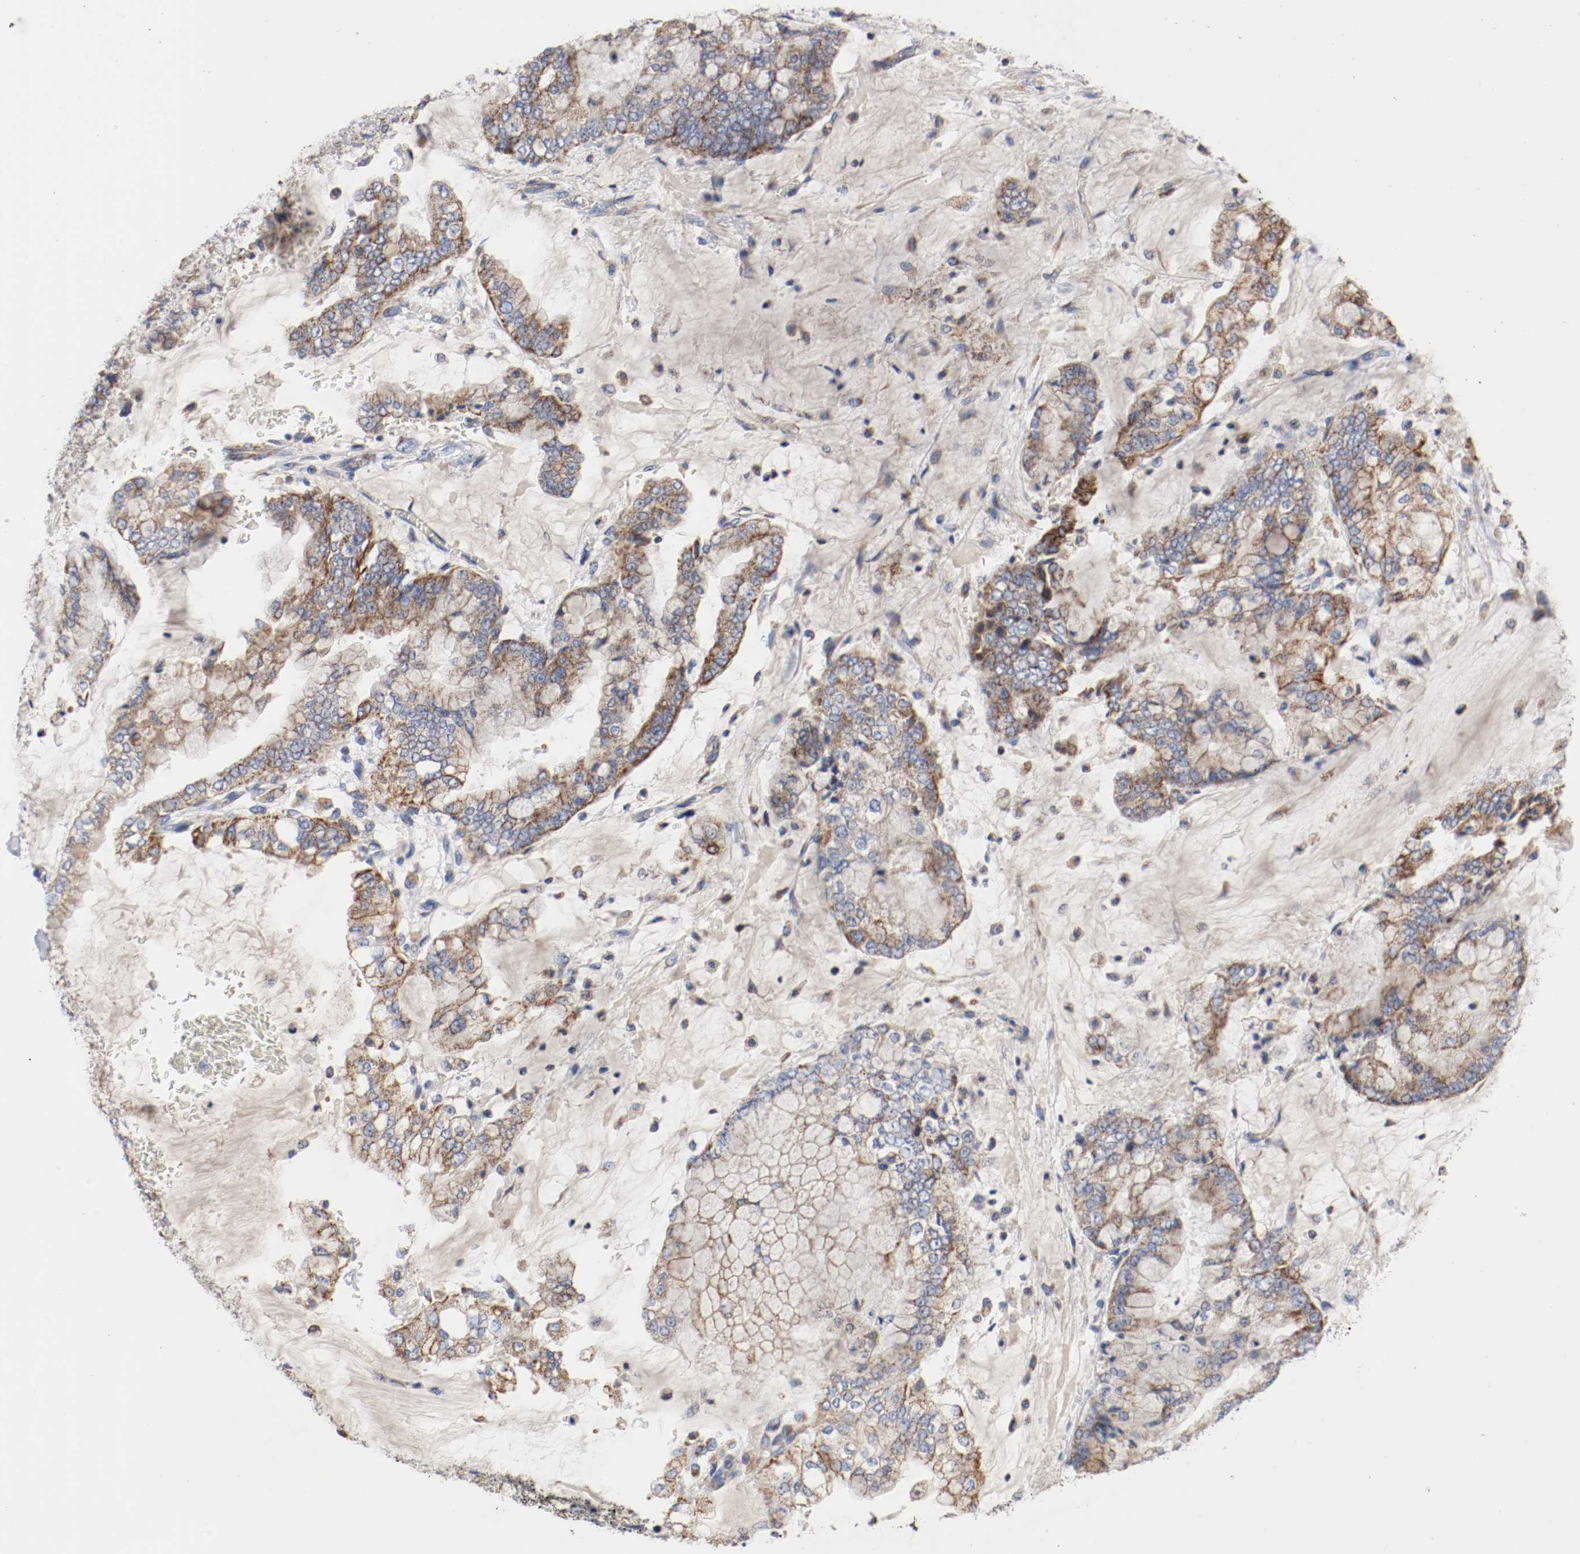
{"staining": {"intensity": "moderate", "quantity": ">75%", "location": "cytoplasmic/membranous"}, "tissue": "stomach cancer", "cell_type": "Tumor cells", "image_type": "cancer", "snomed": [{"axis": "morphology", "description": "Normal tissue, NOS"}, {"axis": "morphology", "description": "Adenocarcinoma, NOS"}, {"axis": "topography", "description": "Stomach, upper"}, {"axis": "topography", "description": "Stomach"}], "caption": "Adenocarcinoma (stomach) tissue demonstrates moderate cytoplasmic/membranous staining in approximately >75% of tumor cells (DAB IHC, brown staining for protein, blue staining for nuclei).", "gene": "AFG3L2", "patient": {"sex": "male", "age": 76}}